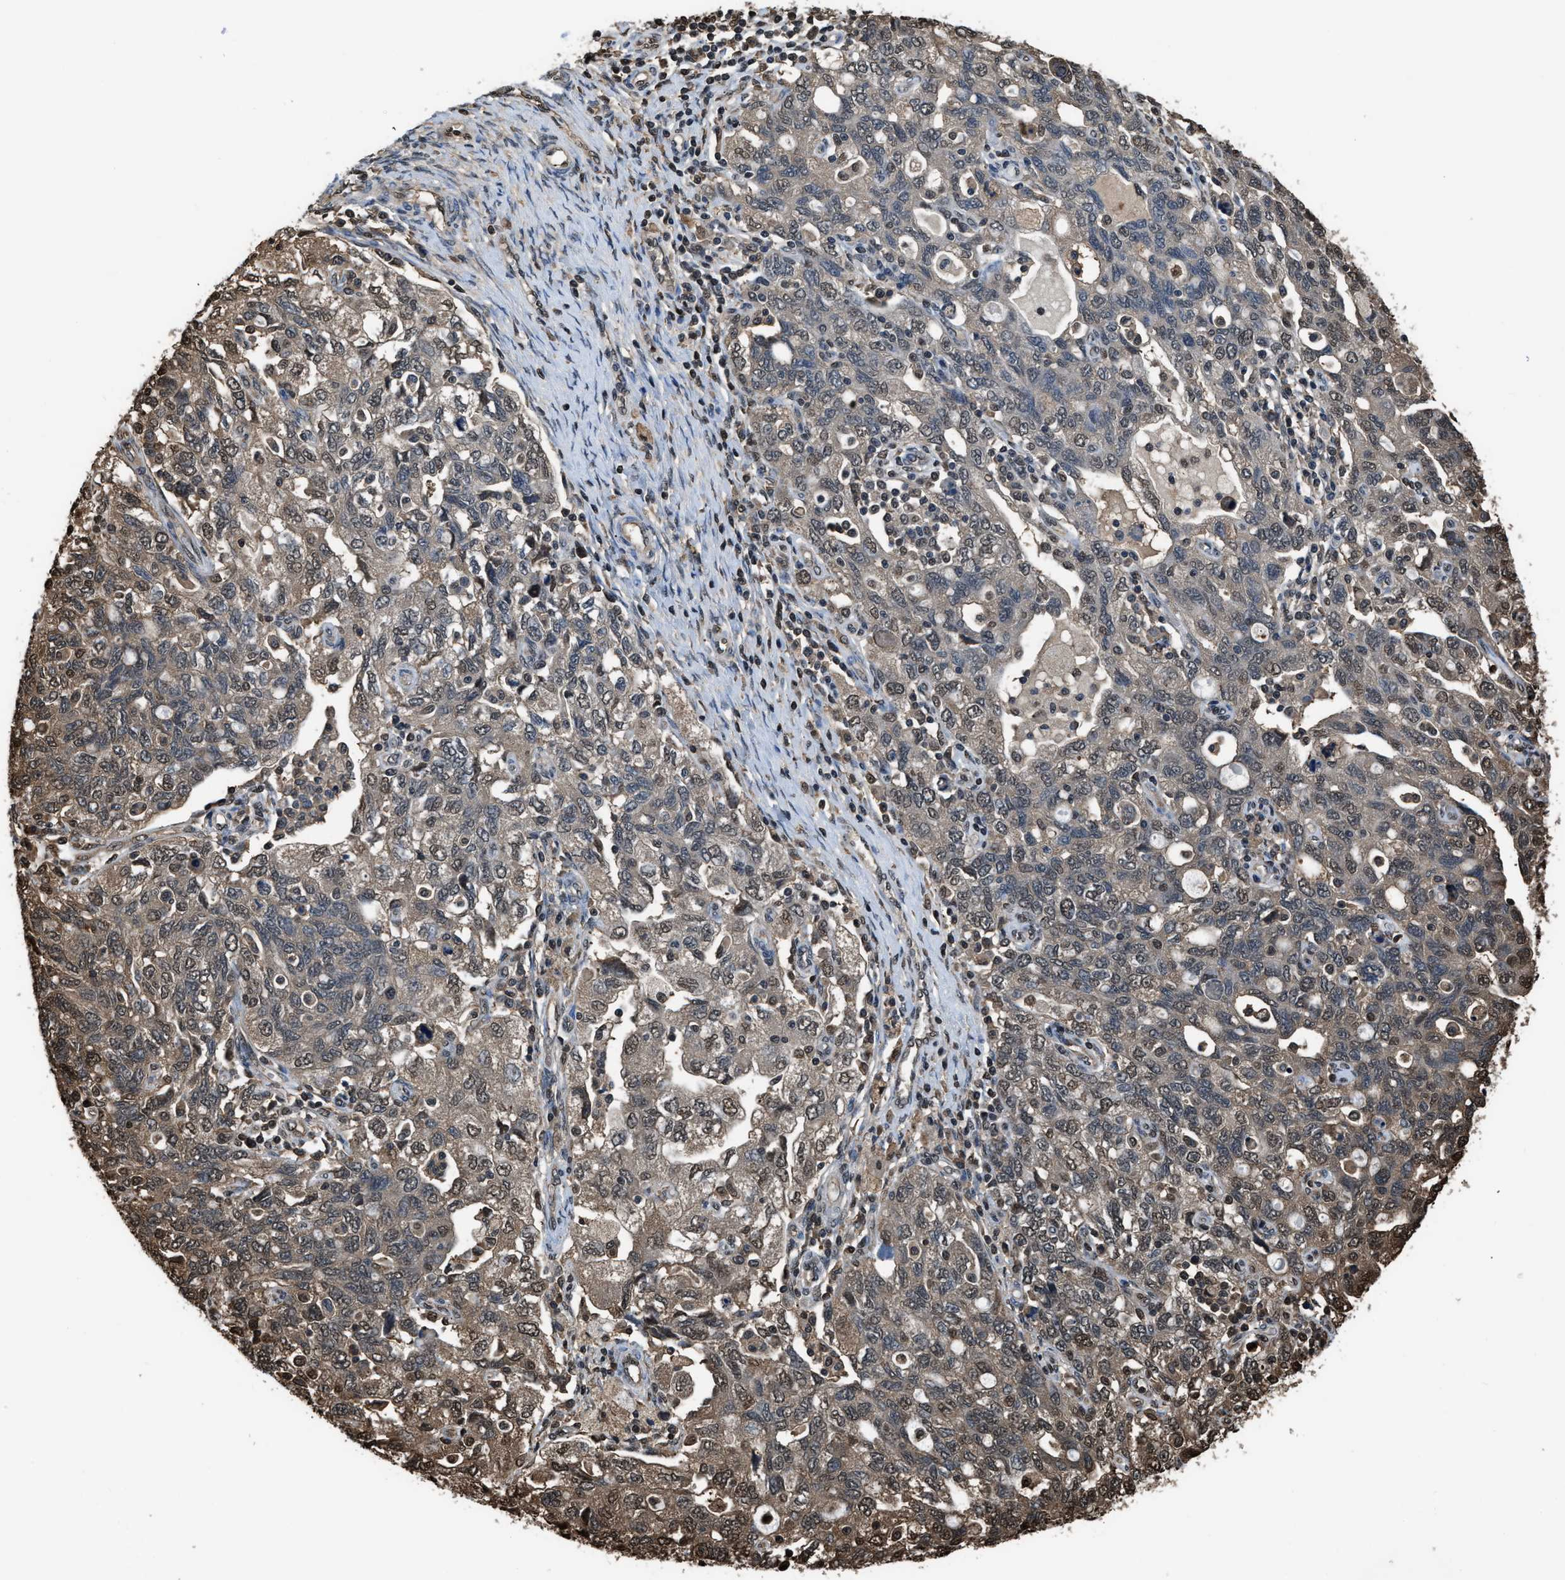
{"staining": {"intensity": "weak", "quantity": "25%-75%", "location": "nuclear"}, "tissue": "ovarian cancer", "cell_type": "Tumor cells", "image_type": "cancer", "snomed": [{"axis": "morphology", "description": "Carcinoma, NOS"}, {"axis": "morphology", "description": "Cystadenocarcinoma, serous, NOS"}, {"axis": "topography", "description": "Ovary"}], "caption": "Immunohistochemistry (IHC) (DAB) staining of ovarian serous cystadenocarcinoma reveals weak nuclear protein staining in approximately 25%-75% of tumor cells.", "gene": "FNTA", "patient": {"sex": "female", "age": 69}}